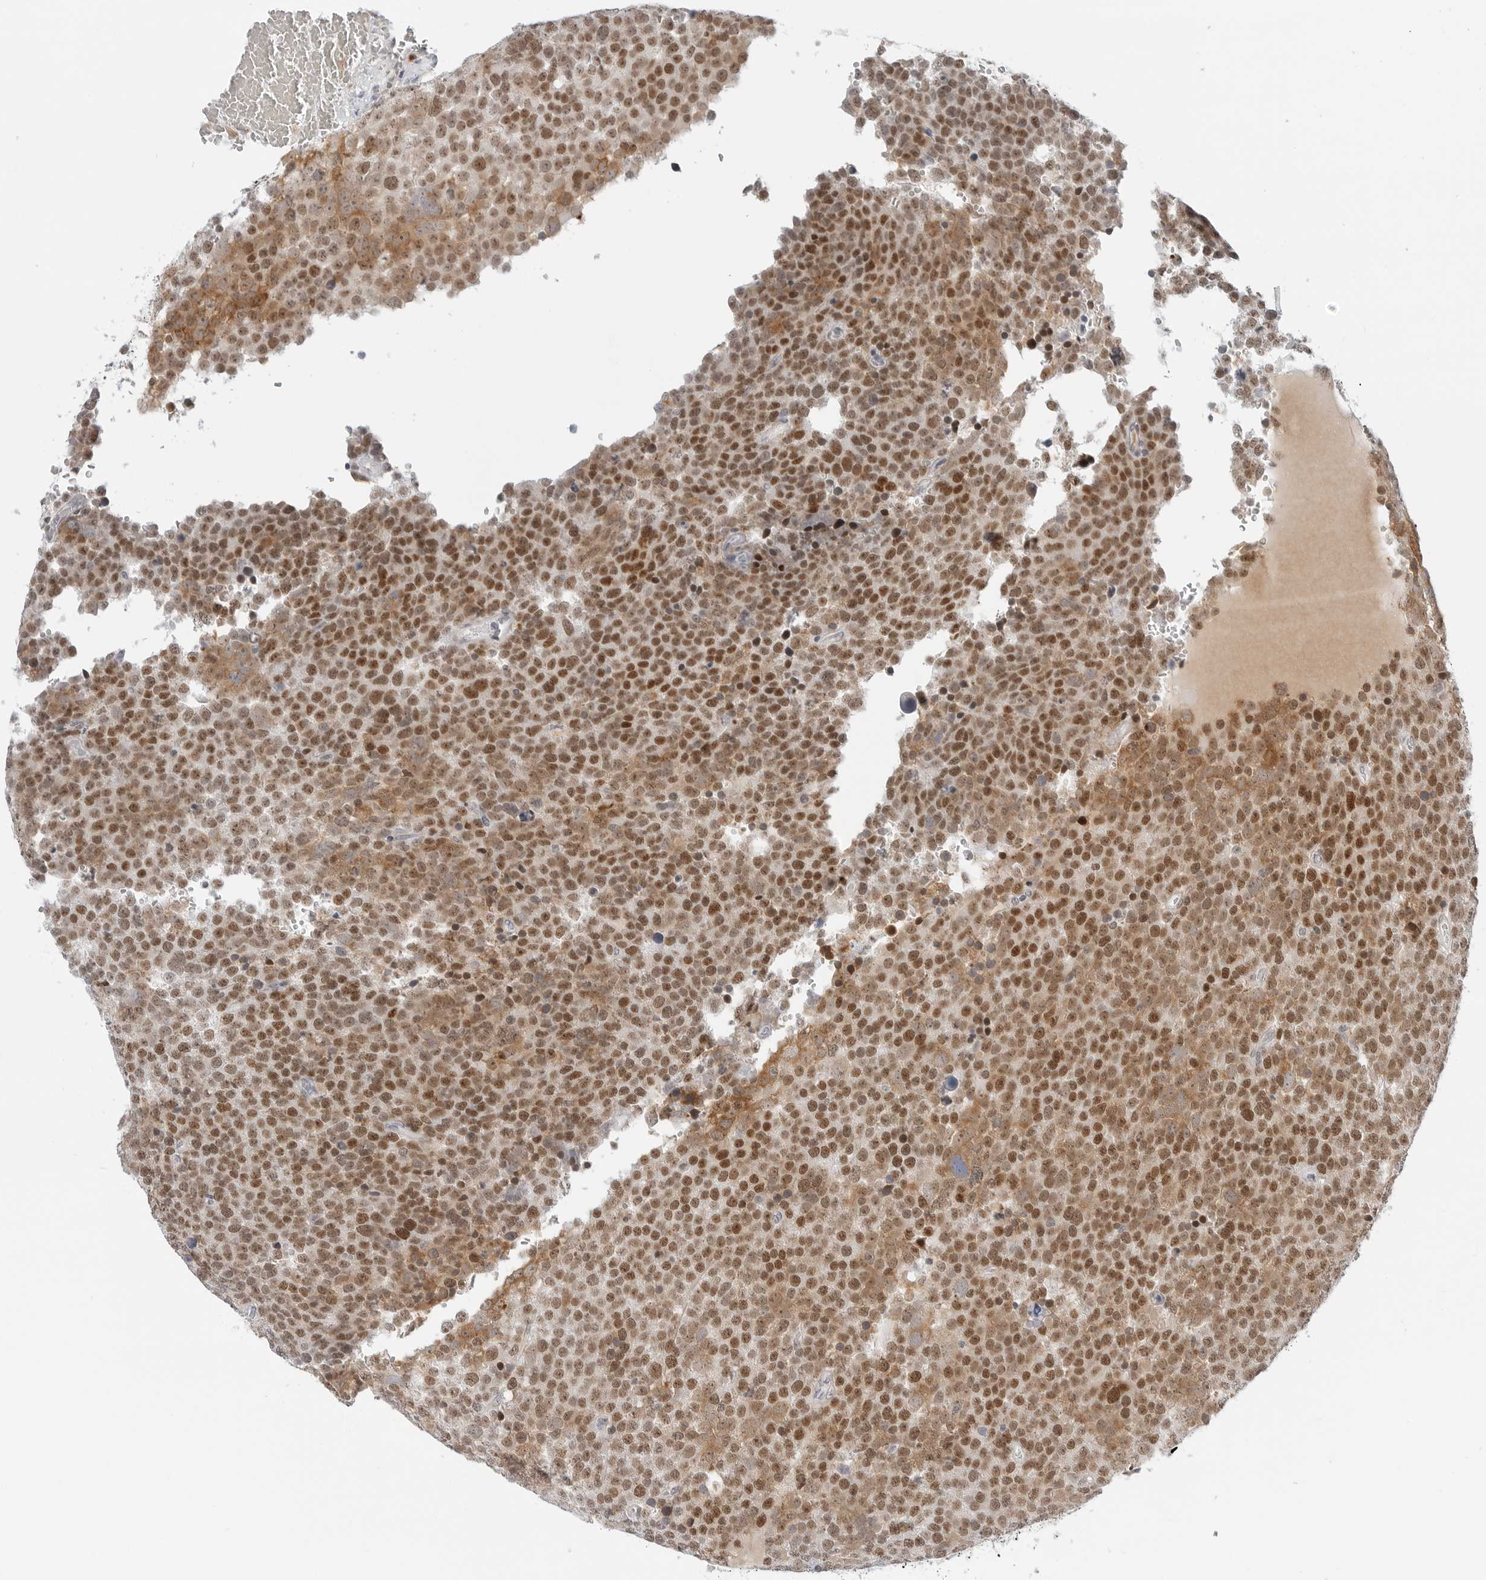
{"staining": {"intensity": "moderate", "quantity": ">75%", "location": "cytoplasmic/membranous,nuclear"}, "tissue": "testis cancer", "cell_type": "Tumor cells", "image_type": "cancer", "snomed": [{"axis": "morphology", "description": "Seminoma, NOS"}, {"axis": "topography", "description": "Testis"}], "caption": "A brown stain highlights moderate cytoplasmic/membranous and nuclear staining of a protein in testis cancer (seminoma) tumor cells.", "gene": "TSEN2", "patient": {"sex": "male", "age": 71}}